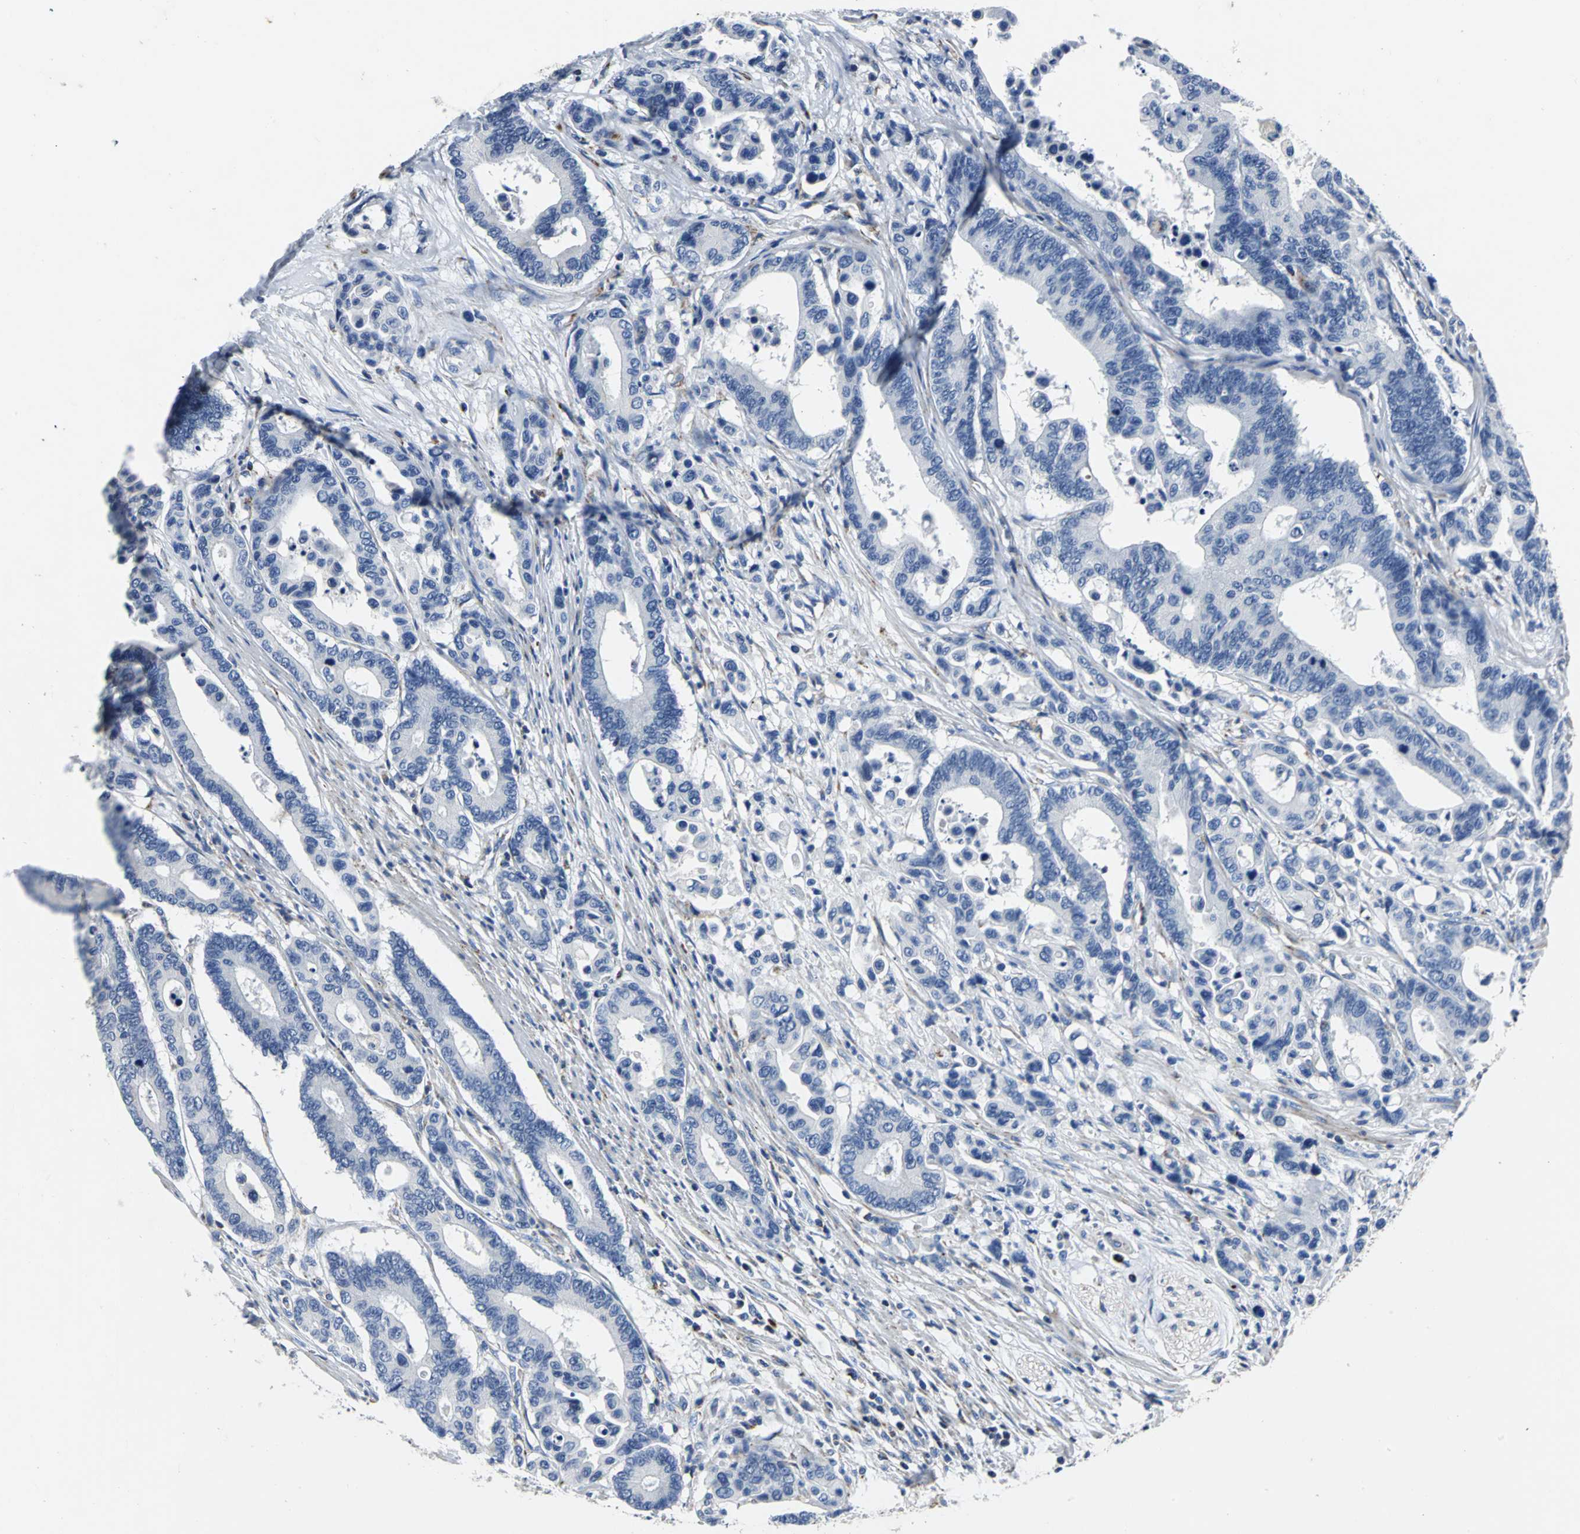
{"staining": {"intensity": "negative", "quantity": "none", "location": "none"}, "tissue": "colorectal cancer", "cell_type": "Tumor cells", "image_type": "cancer", "snomed": [{"axis": "morphology", "description": "Normal tissue, NOS"}, {"axis": "morphology", "description": "Adenocarcinoma, NOS"}, {"axis": "topography", "description": "Colon"}], "caption": "A photomicrograph of human adenocarcinoma (colorectal) is negative for staining in tumor cells.", "gene": "IFI6", "patient": {"sex": "male", "age": 82}}